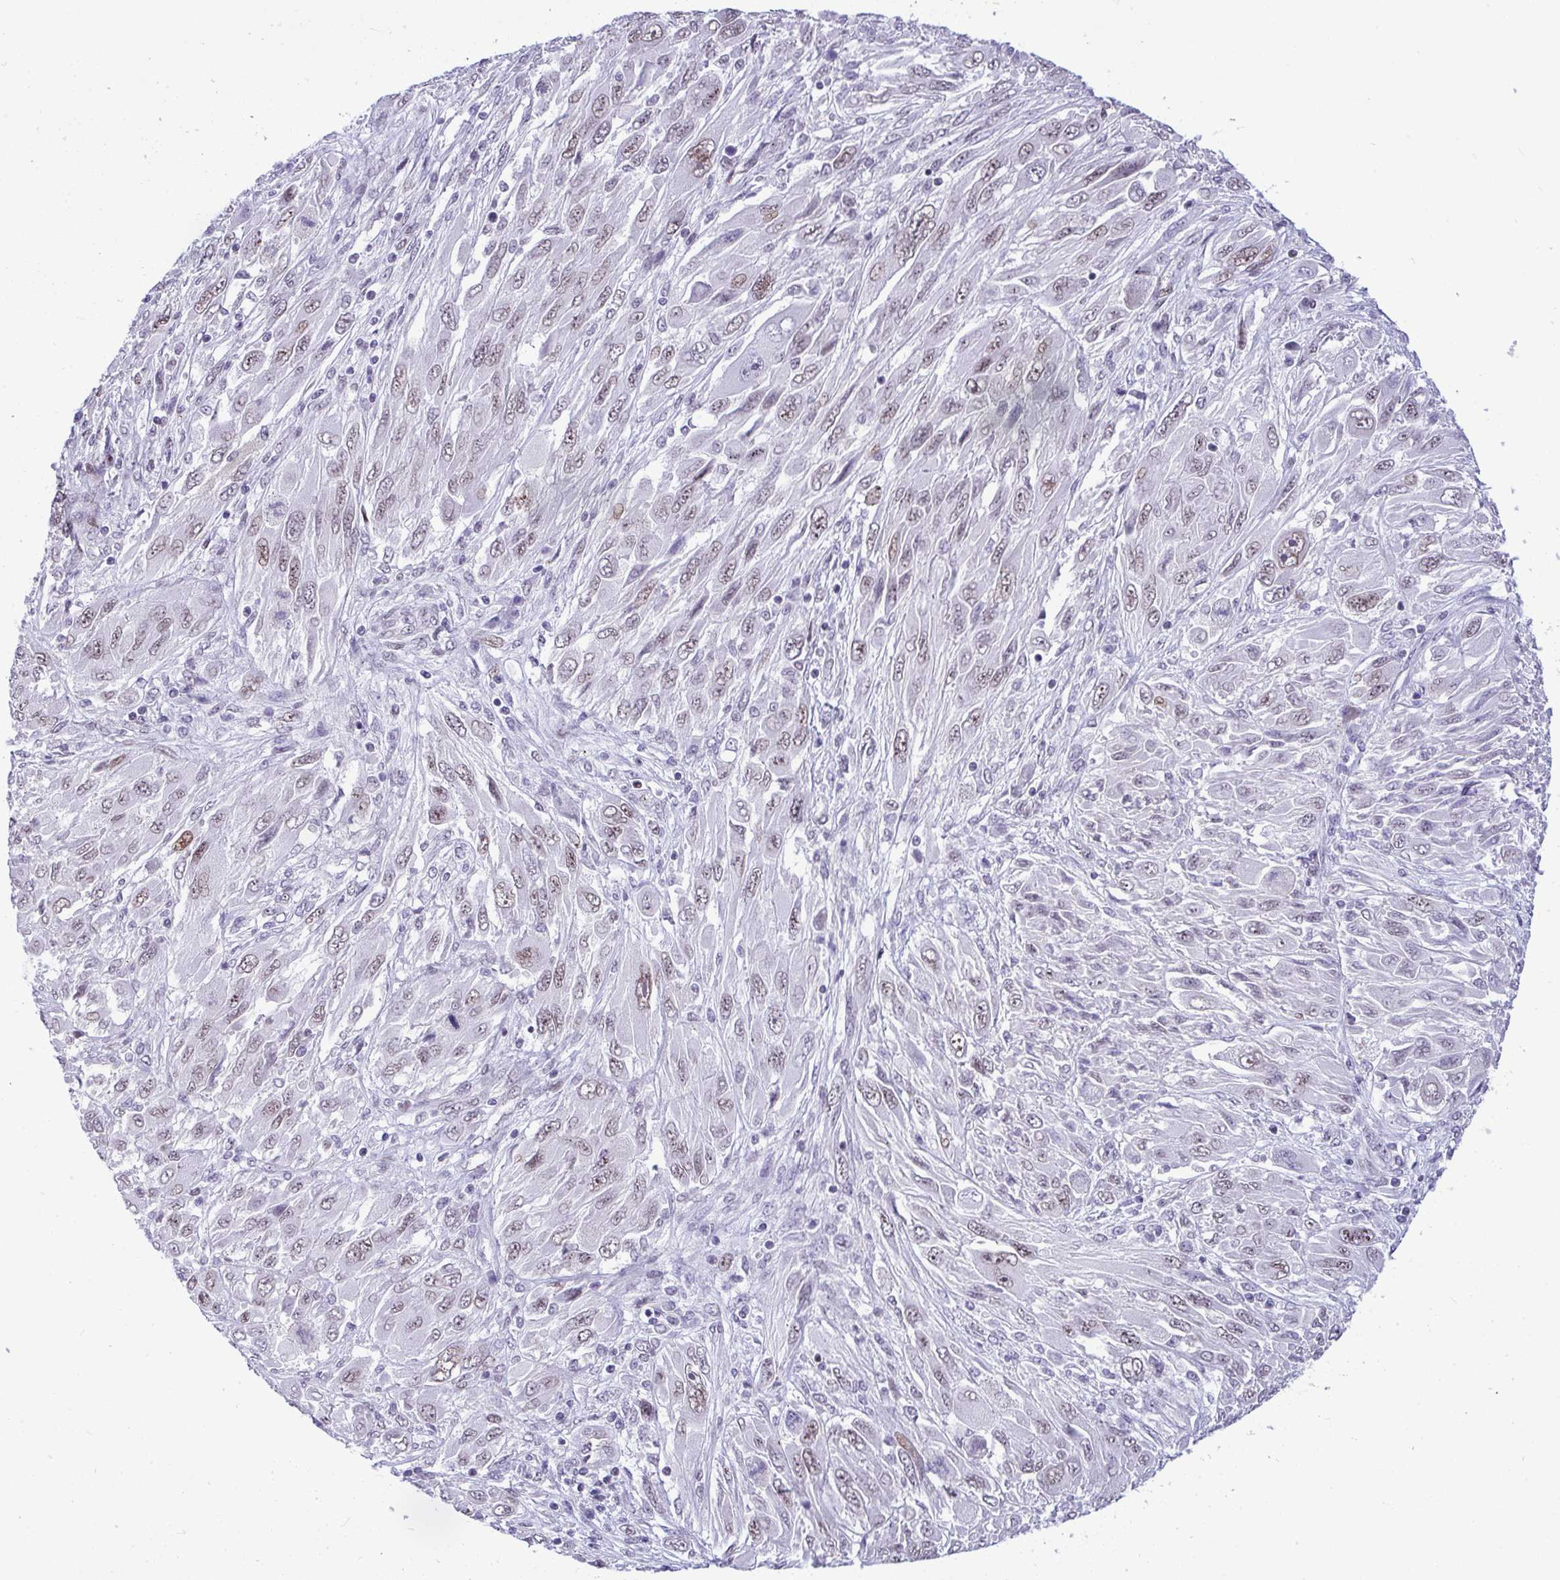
{"staining": {"intensity": "moderate", "quantity": ">75%", "location": "nuclear"}, "tissue": "melanoma", "cell_type": "Tumor cells", "image_type": "cancer", "snomed": [{"axis": "morphology", "description": "Malignant melanoma, NOS"}, {"axis": "topography", "description": "Skin"}], "caption": "Protein expression analysis of human melanoma reveals moderate nuclear expression in about >75% of tumor cells. (DAB IHC, brown staining for protein, blue staining for nuclei).", "gene": "ZFHX3", "patient": {"sex": "female", "age": 91}}